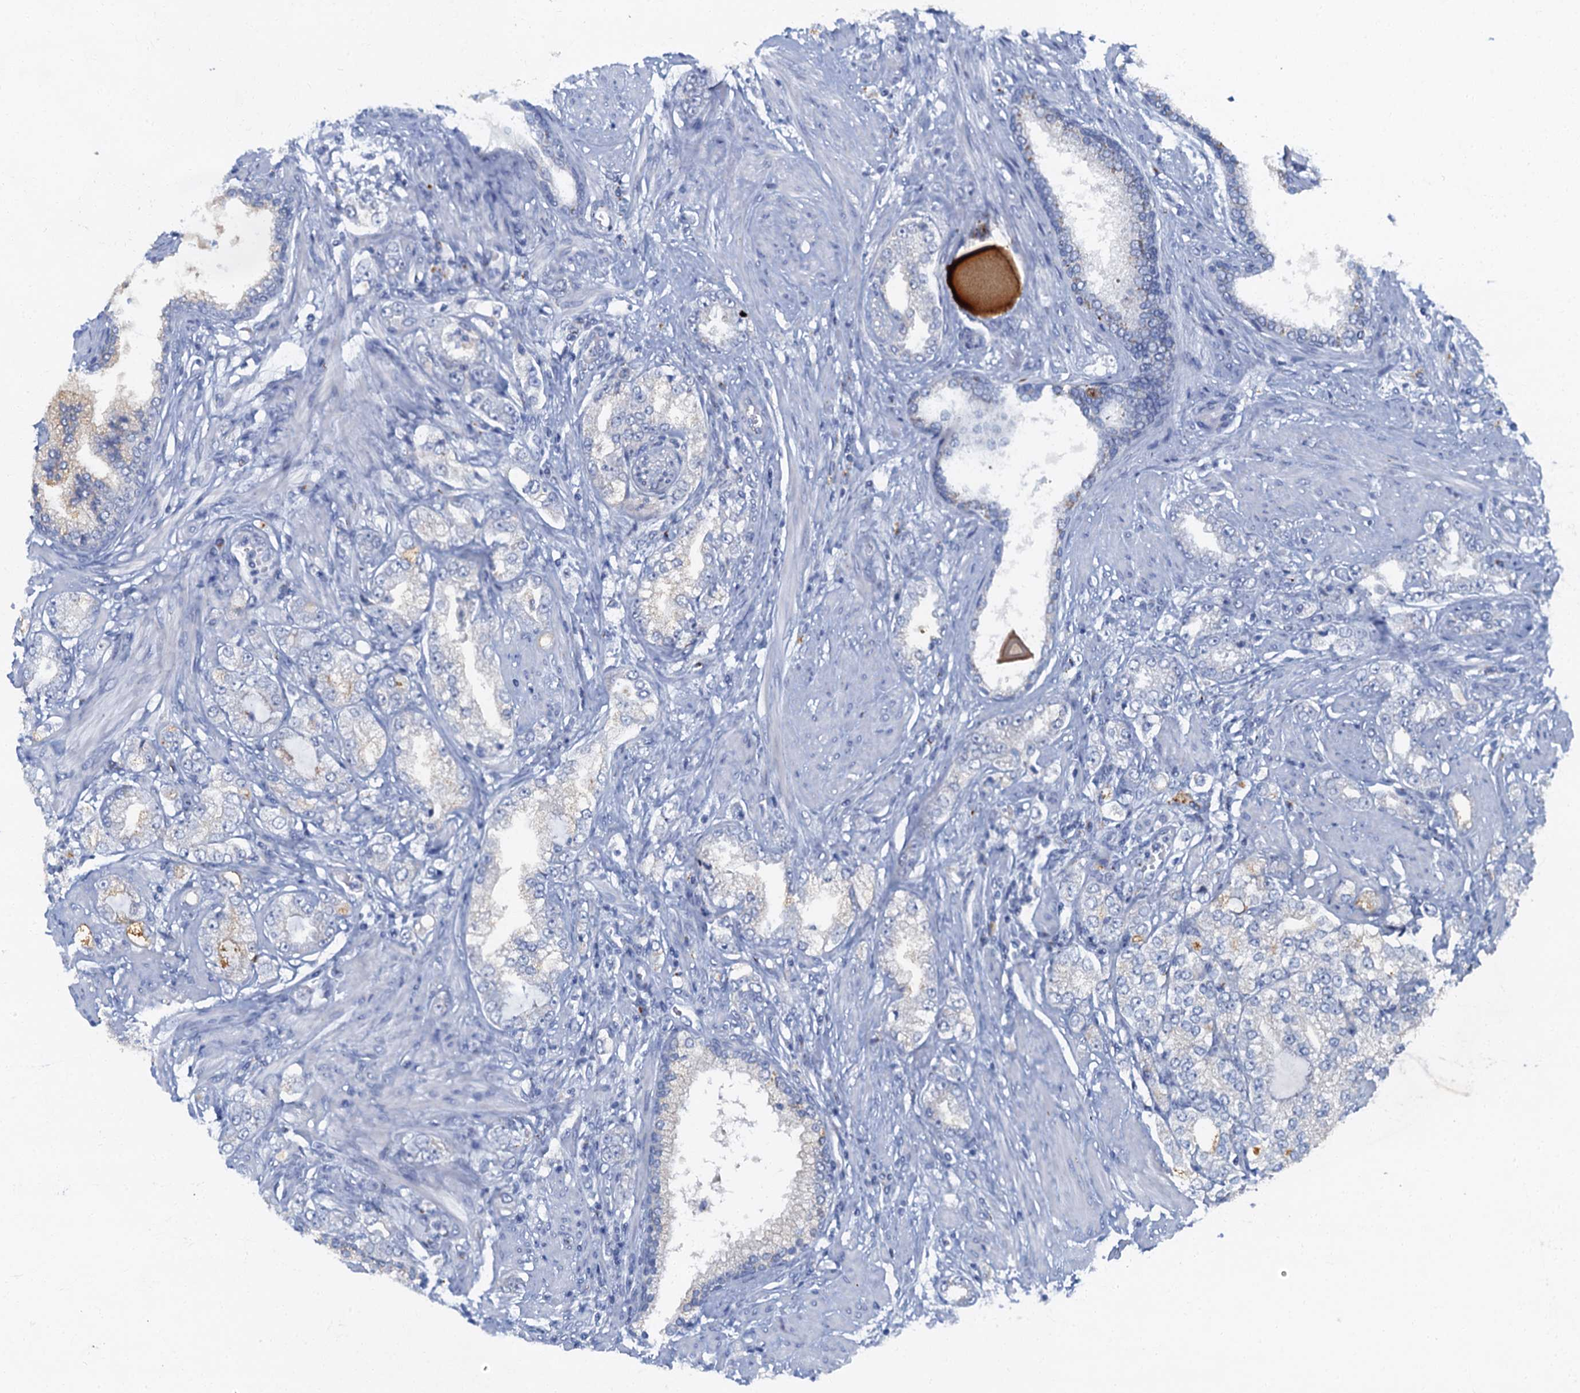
{"staining": {"intensity": "negative", "quantity": "none", "location": "none"}, "tissue": "prostate cancer", "cell_type": "Tumor cells", "image_type": "cancer", "snomed": [{"axis": "morphology", "description": "Adenocarcinoma, High grade"}, {"axis": "topography", "description": "Prostate"}], "caption": "The image displays no staining of tumor cells in prostate adenocarcinoma (high-grade).", "gene": "LYPD3", "patient": {"sex": "male", "age": 64}}